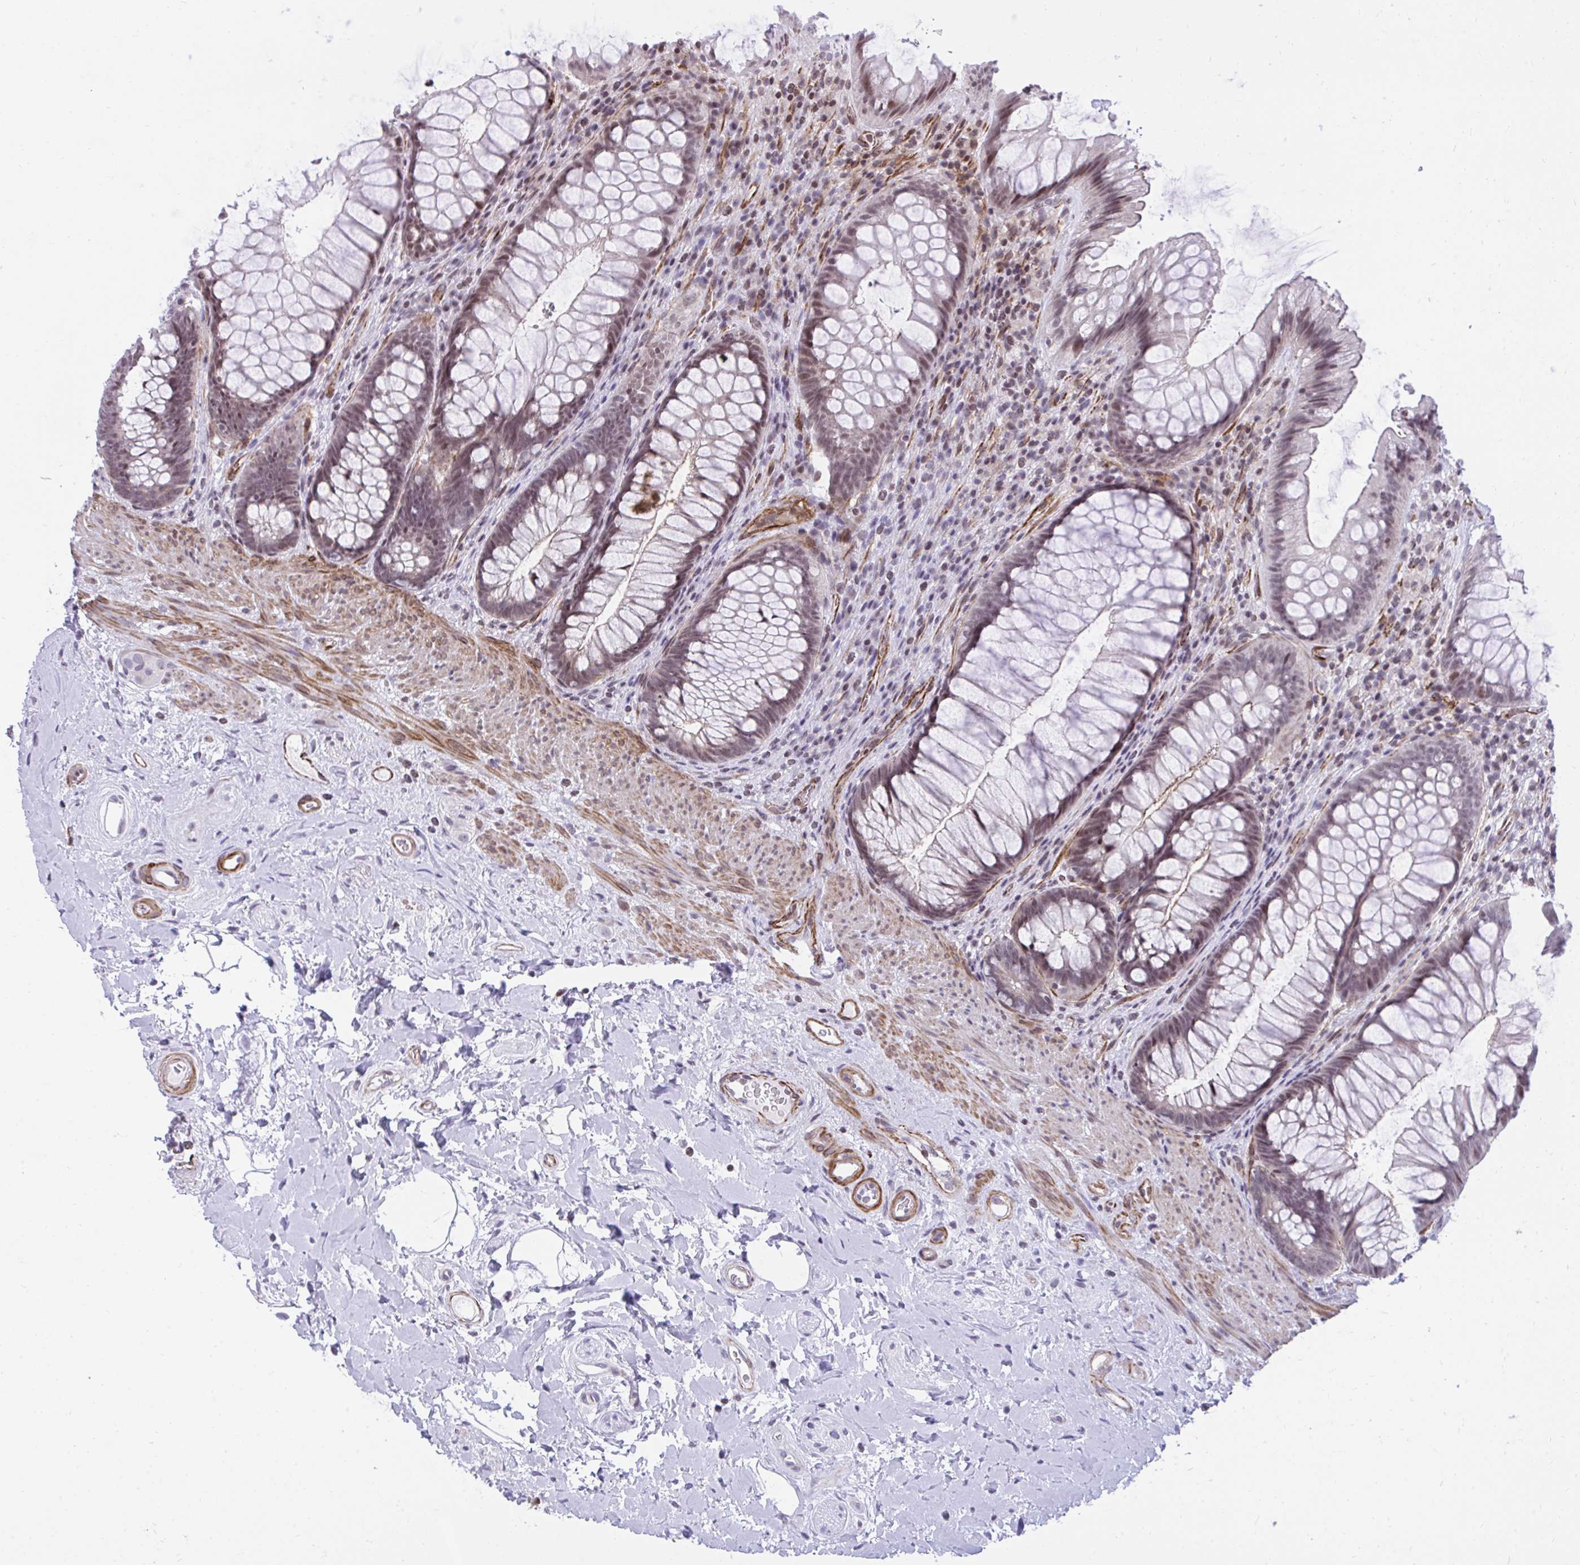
{"staining": {"intensity": "moderate", "quantity": "25%-75%", "location": "nuclear"}, "tissue": "rectum", "cell_type": "Glandular cells", "image_type": "normal", "snomed": [{"axis": "morphology", "description": "Normal tissue, NOS"}, {"axis": "topography", "description": "Rectum"}], "caption": "Immunohistochemistry (IHC) (DAB) staining of normal human rectum shows moderate nuclear protein expression in approximately 25%-75% of glandular cells.", "gene": "KCNN4", "patient": {"sex": "male", "age": 53}}